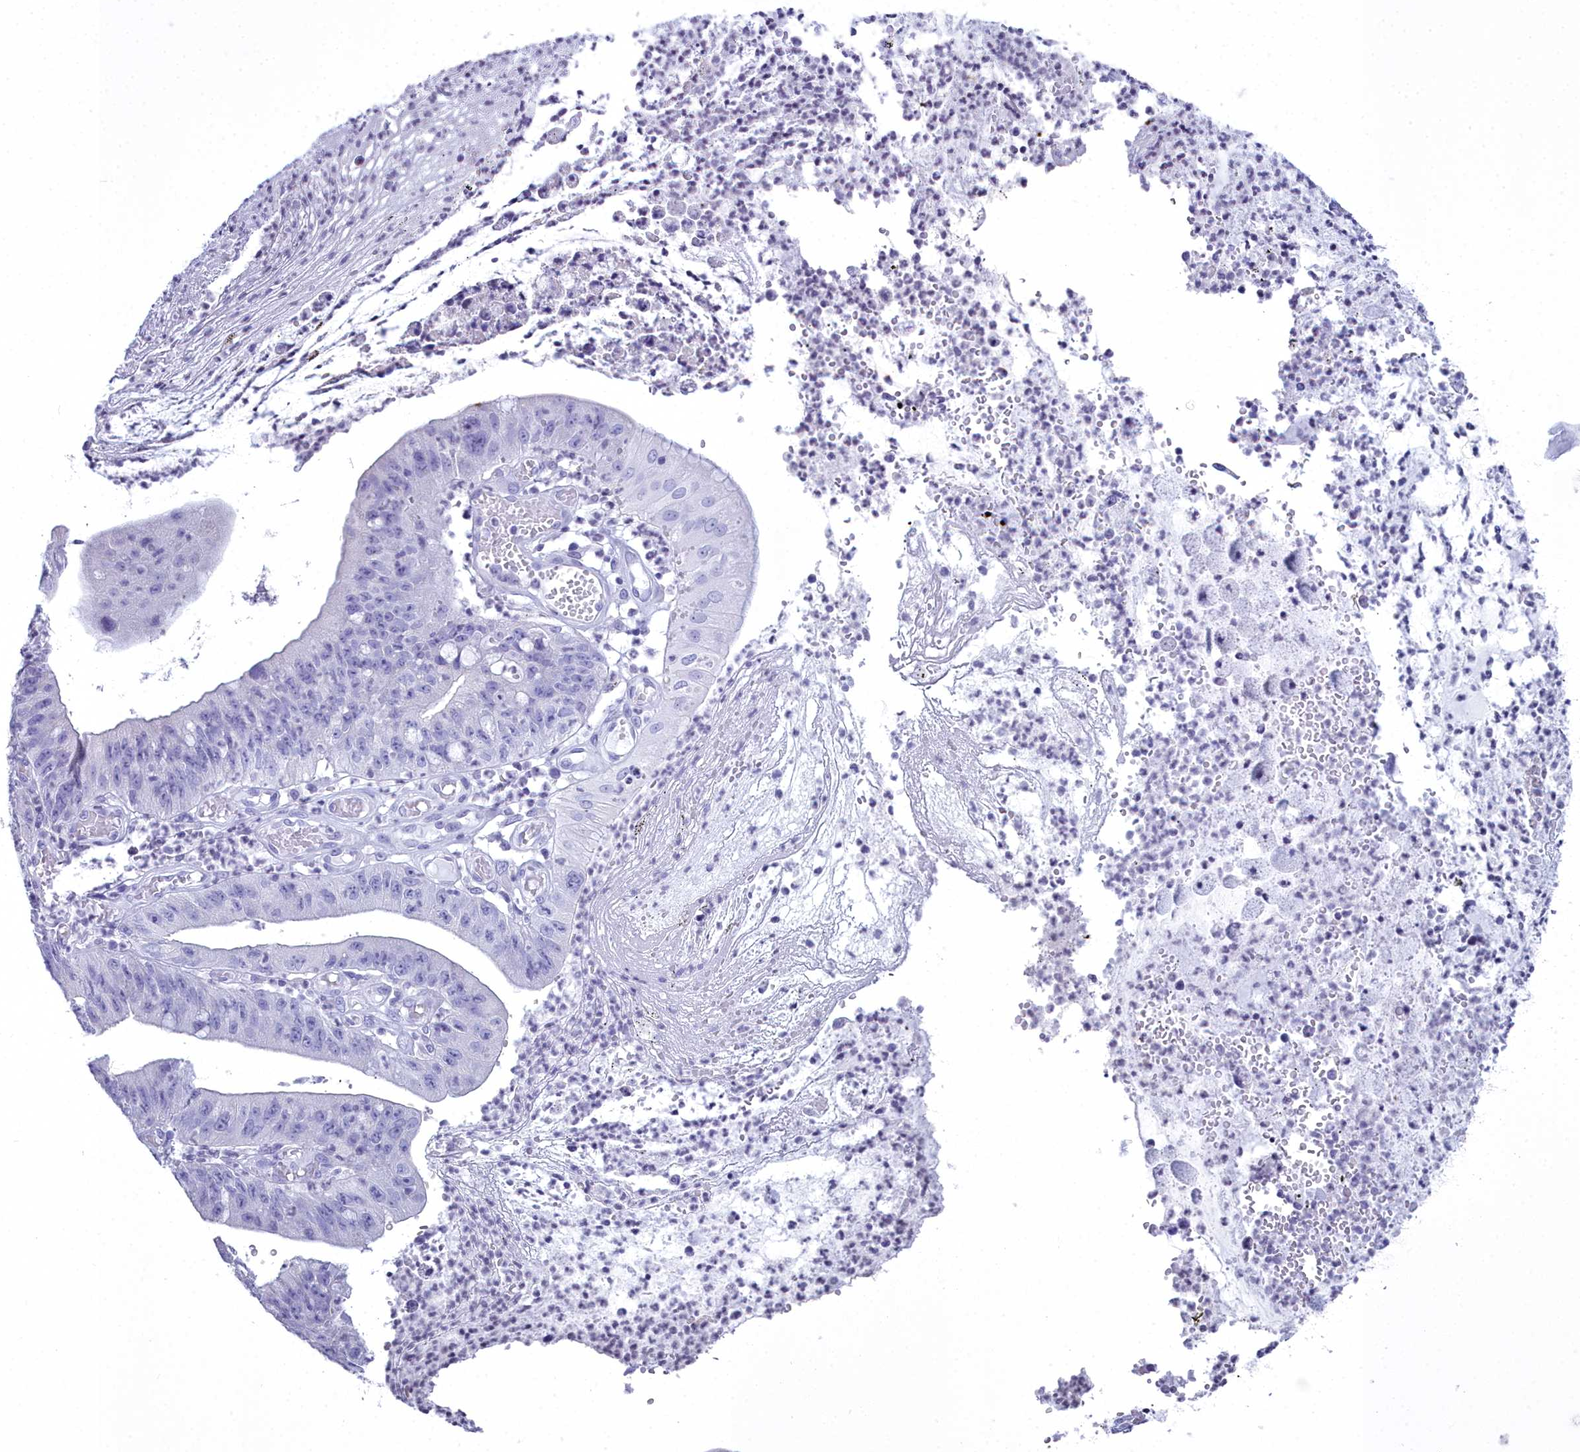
{"staining": {"intensity": "negative", "quantity": "none", "location": "none"}, "tissue": "stomach cancer", "cell_type": "Tumor cells", "image_type": "cancer", "snomed": [{"axis": "morphology", "description": "Adenocarcinoma, NOS"}, {"axis": "topography", "description": "Stomach"}], "caption": "An immunohistochemistry image of stomach cancer is shown. There is no staining in tumor cells of stomach cancer.", "gene": "MAP6", "patient": {"sex": "male", "age": 59}}